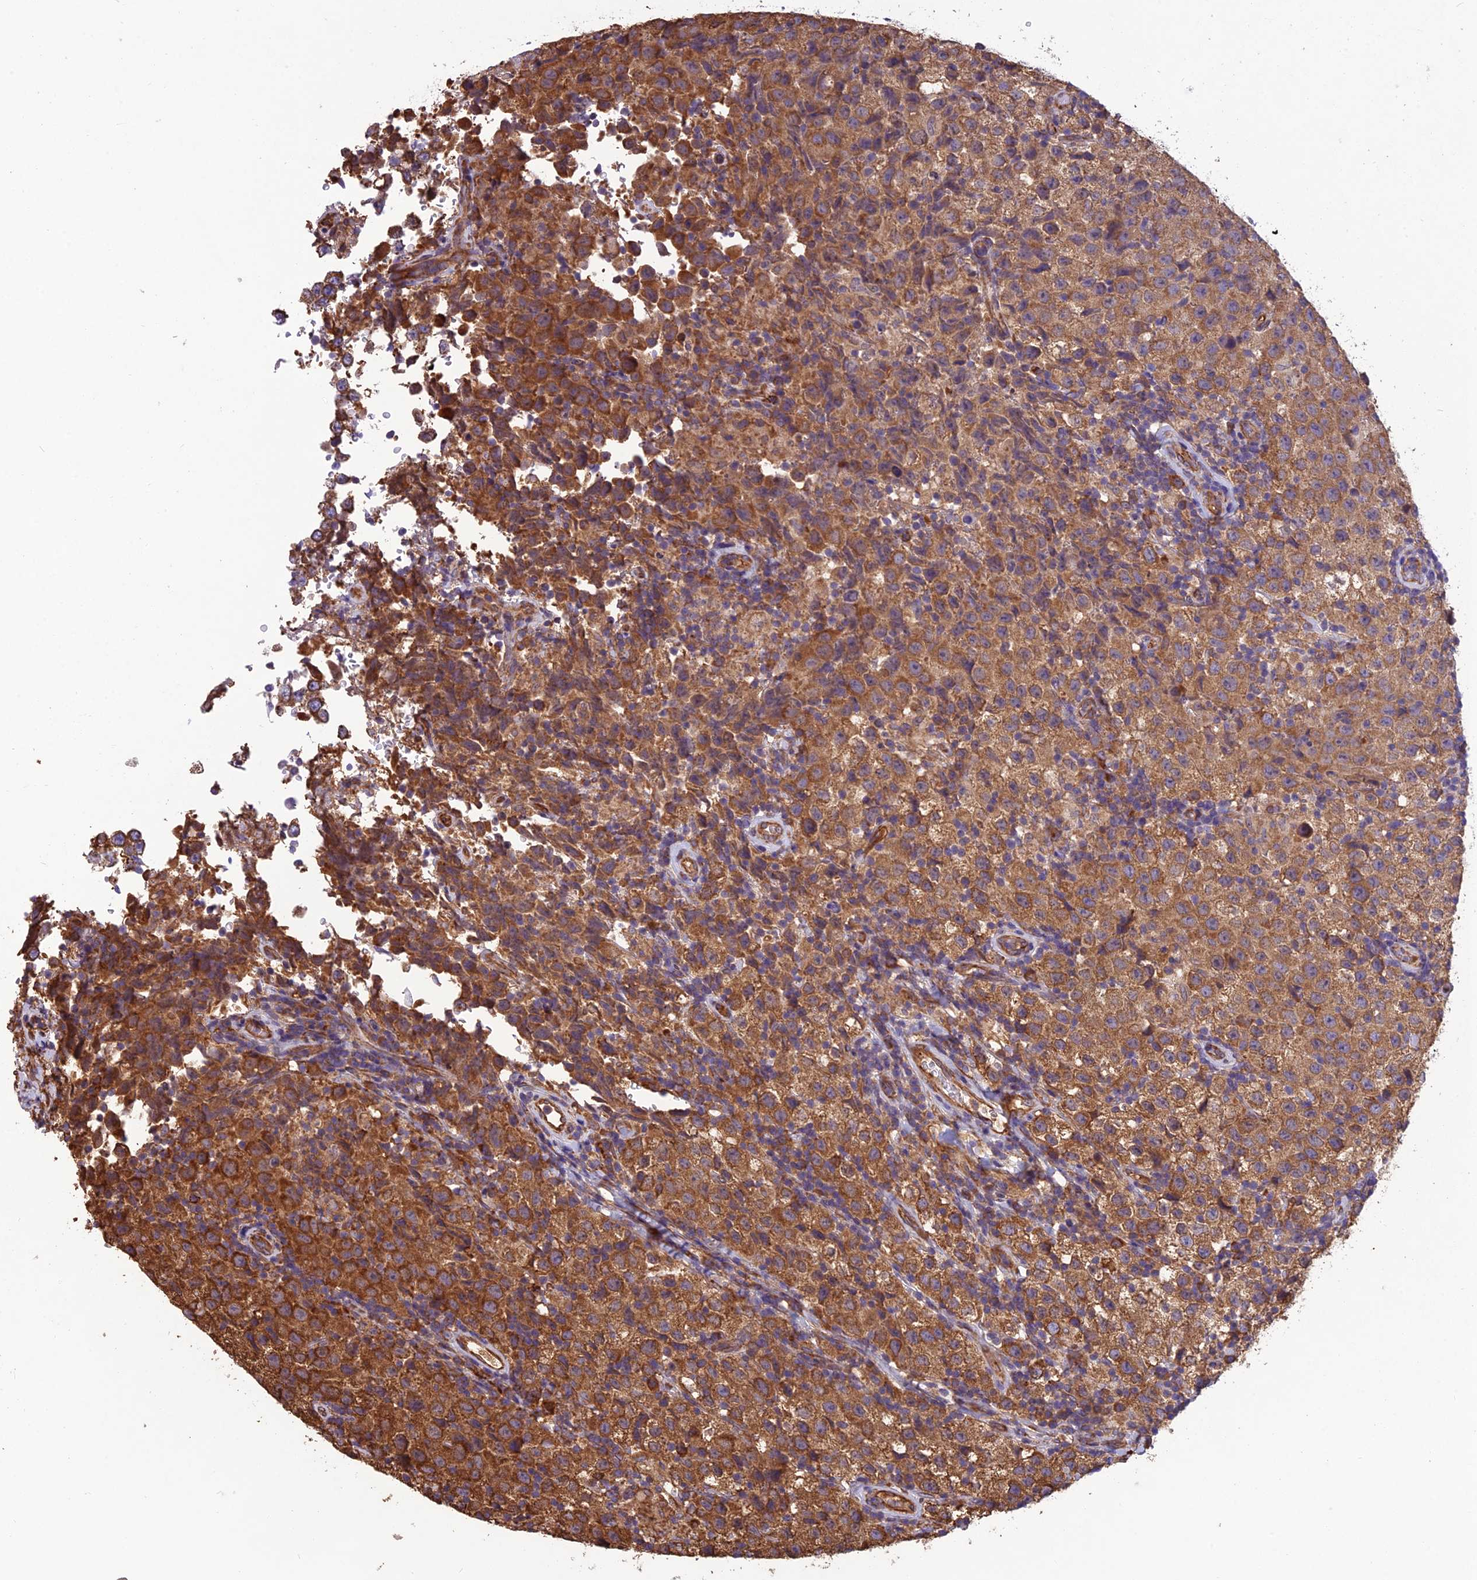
{"staining": {"intensity": "moderate", "quantity": ">75%", "location": "cytoplasmic/membranous"}, "tissue": "testis cancer", "cell_type": "Tumor cells", "image_type": "cancer", "snomed": [{"axis": "morphology", "description": "Seminoma, NOS"}, {"axis": "morphology", "description": "Carcinoma, Embryonal, NOS"}, {"axis": "topography", "description": "Testis"}], "caption": "Protein staining shows moderate cytoplasmic/membranous staining in approximately >75% of tumor cells in testis cancer.", "gene": "SPDL1", "patient": {"sex": "male", "age": 41}}